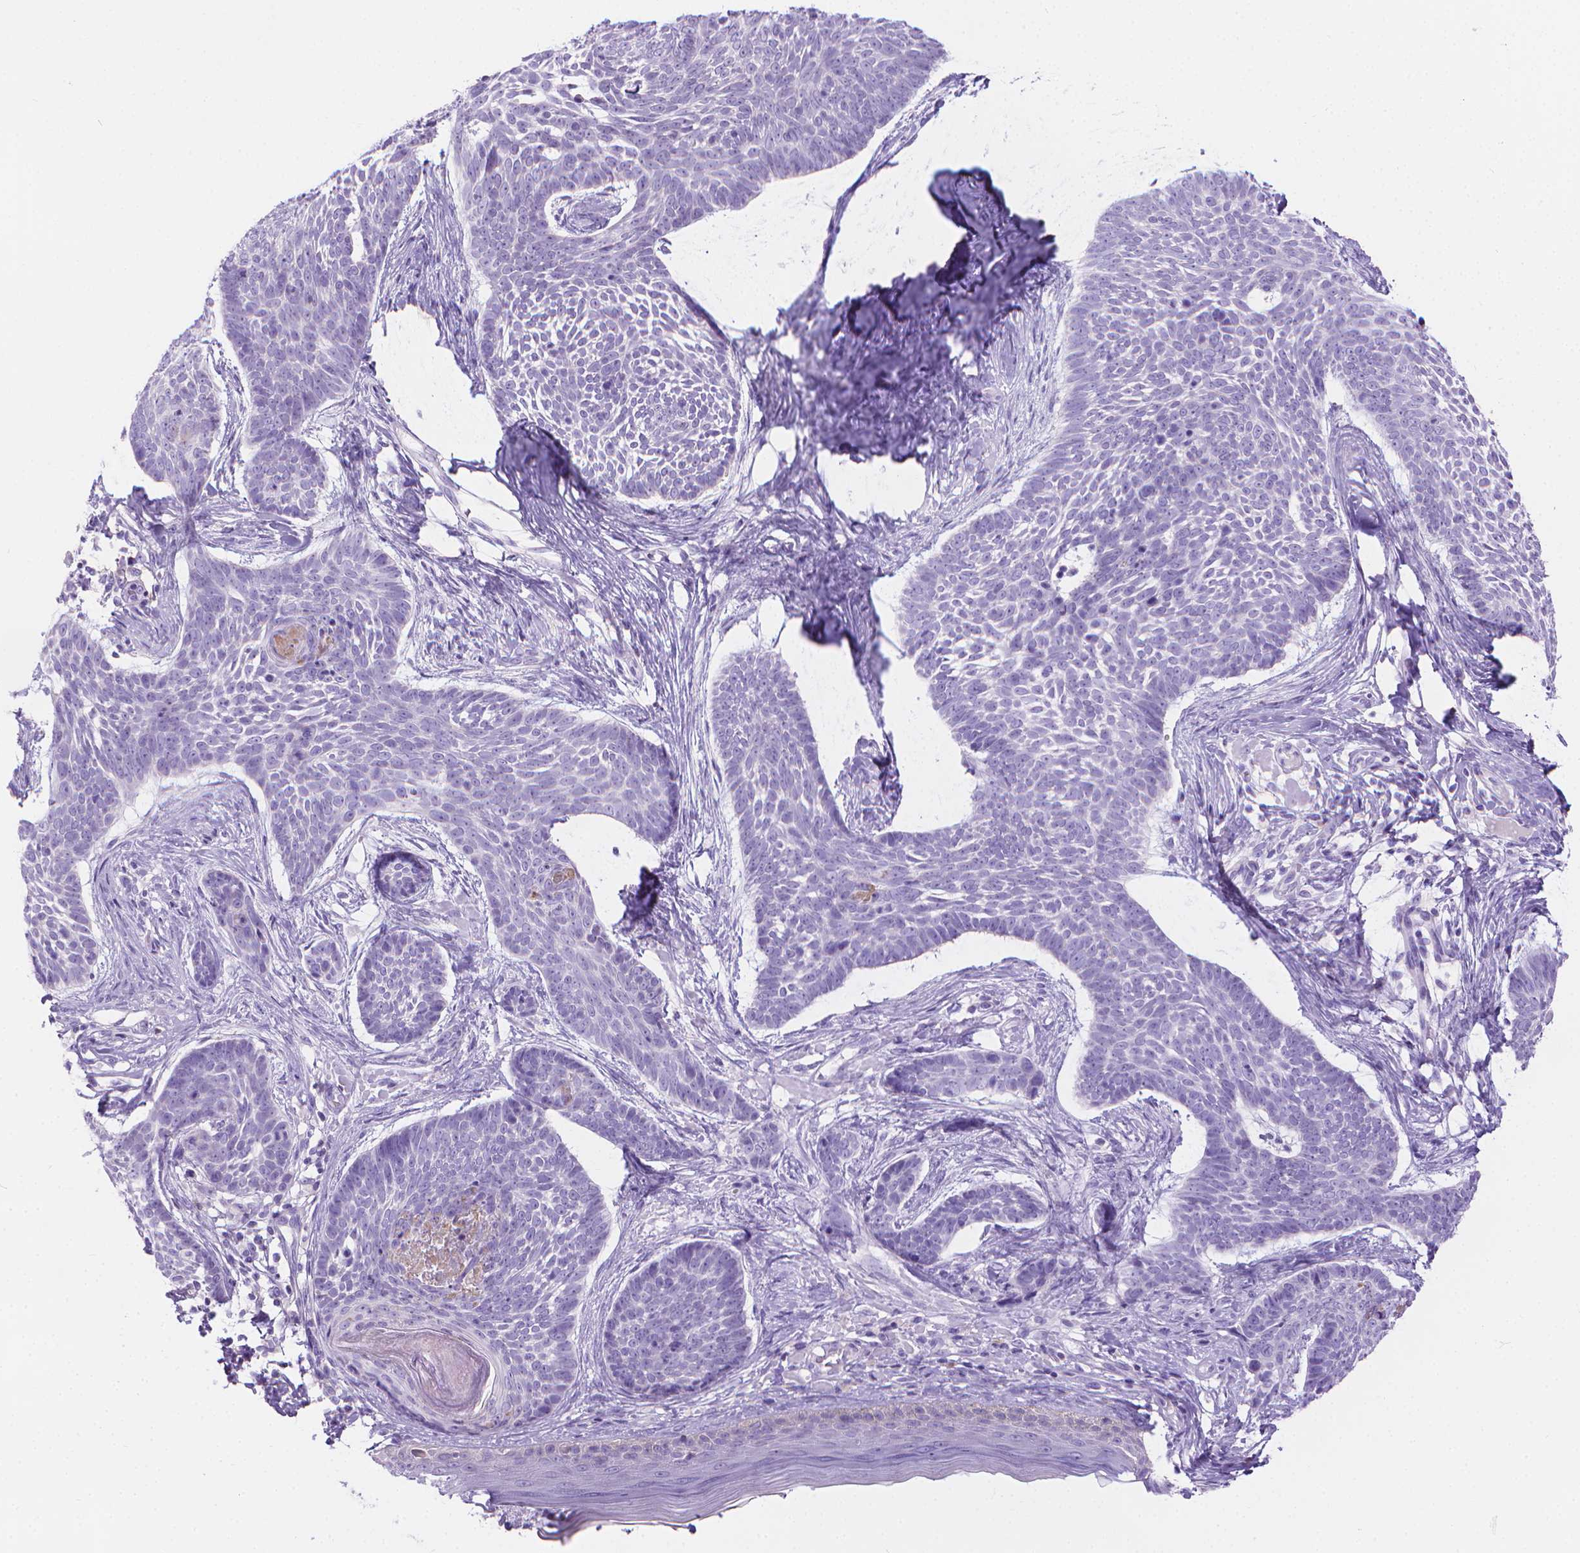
{"staining": {"intensity": "negative", "quantity": "none", "location": "none"}, "tissue": "skin cancer", "cell_type": "Tumor cells", "image_type": "cancer", "snomed": [{"axis": "morphology", "description": "Basal cell carcinoma"}, {"axis": "topography", "description": "Skin"}], "caption": "Immunohistochemistry (IHC) micrograph of human basal cell carcinoma (skin) stained for a protein (brown), which demonstrates no expression in tumor cells.", "gene": "SPAG6", "patient": {"sex": "male", "age": 85}}